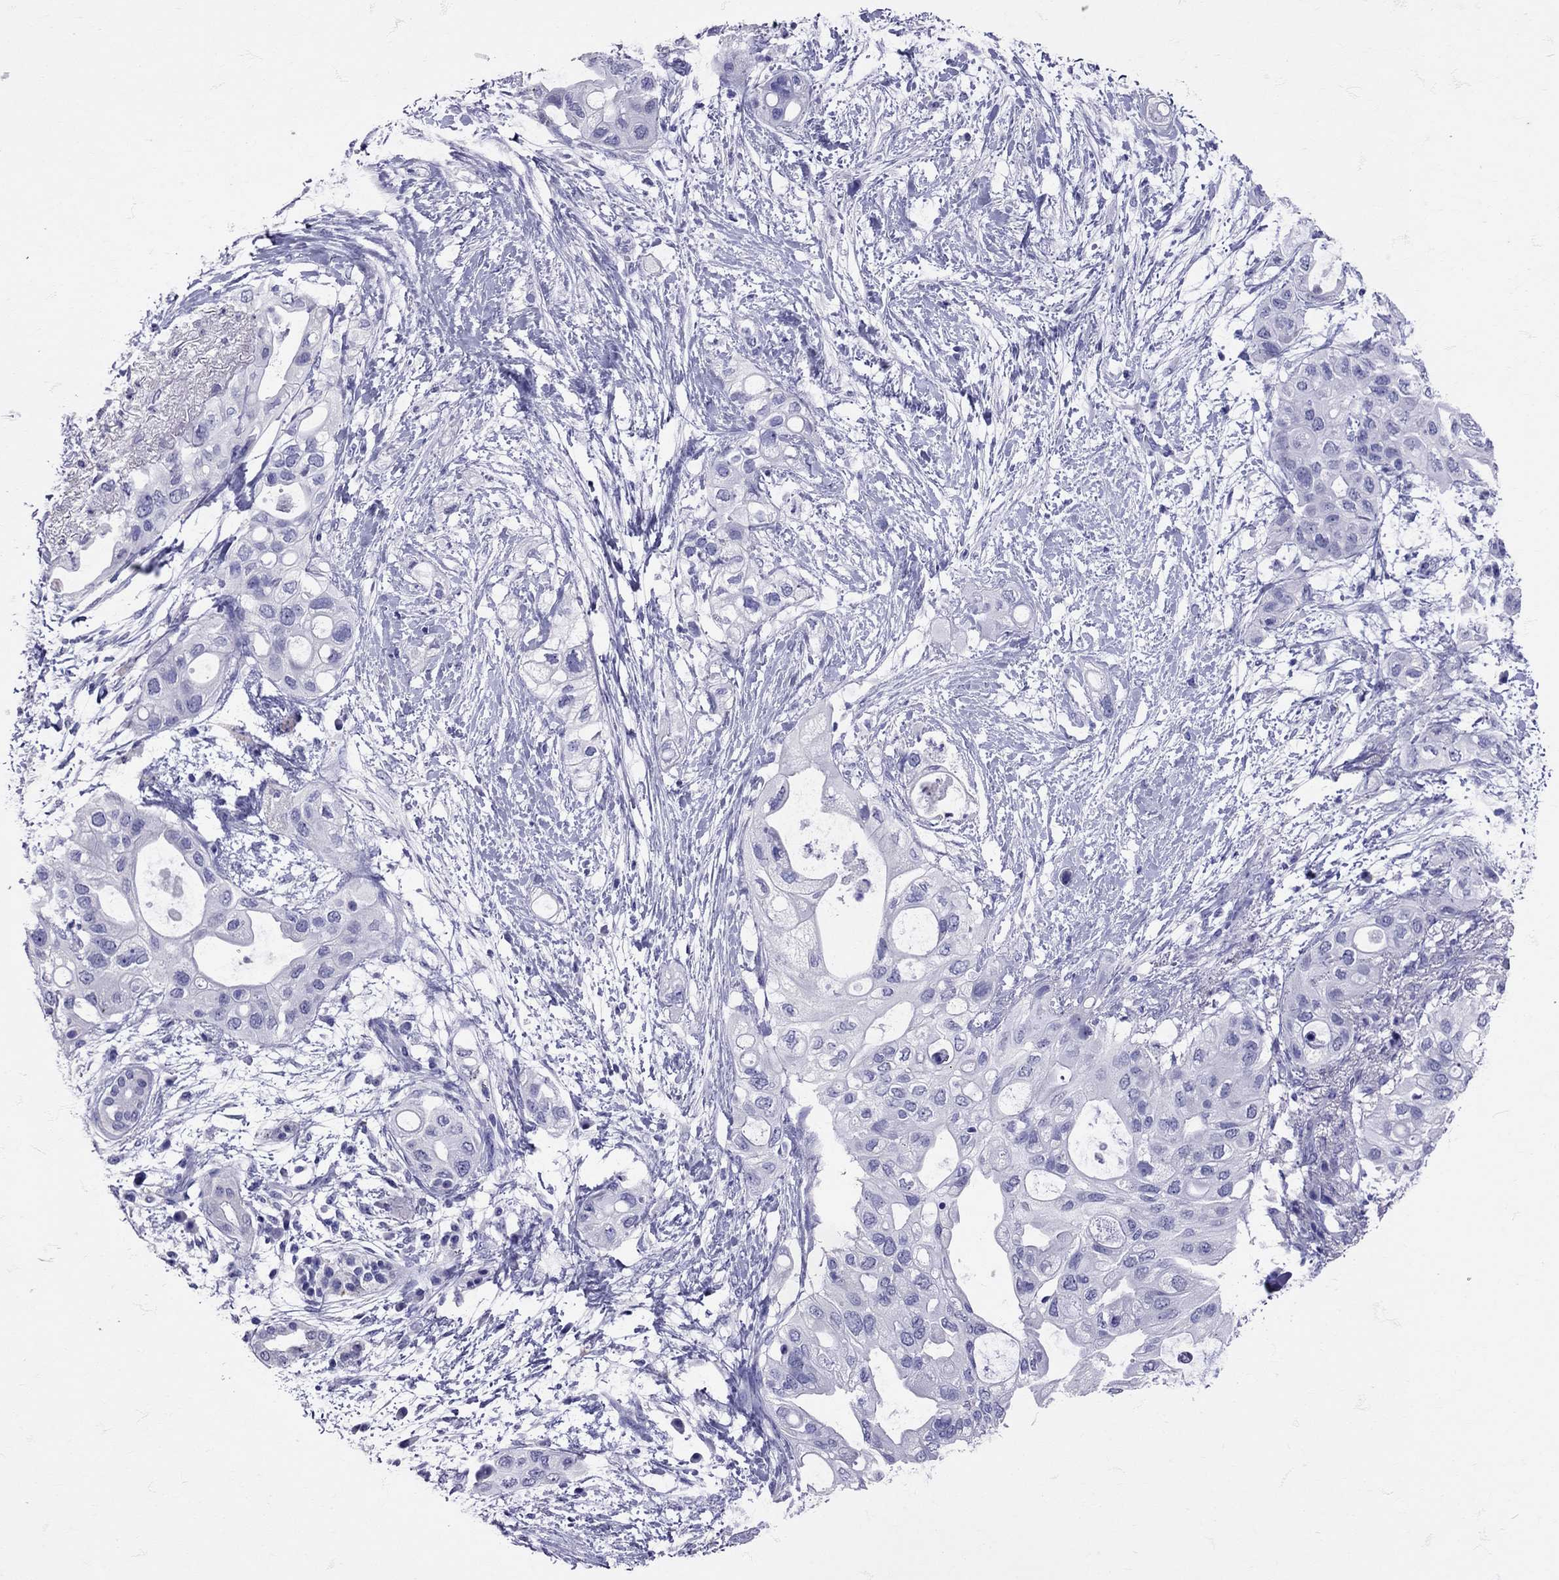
{"staining": {"intensity": "negative", "quantity": "none", "location": "none"}, "tissue": "pancreatic cancer", "cell_type": "Tumor cells", "image_type": "cancer", "snomed": [{"axis": "morphology", "description": "Adenocarcinoma, NOS"}, {"axis": "topography", "description": "Pancreas"}], "caption": "Tumor cells are negative for protein expression in human pancreatic adenocarcinoma.", "gene": "AVP", "patient": {"sex": "female", "age": 72}}